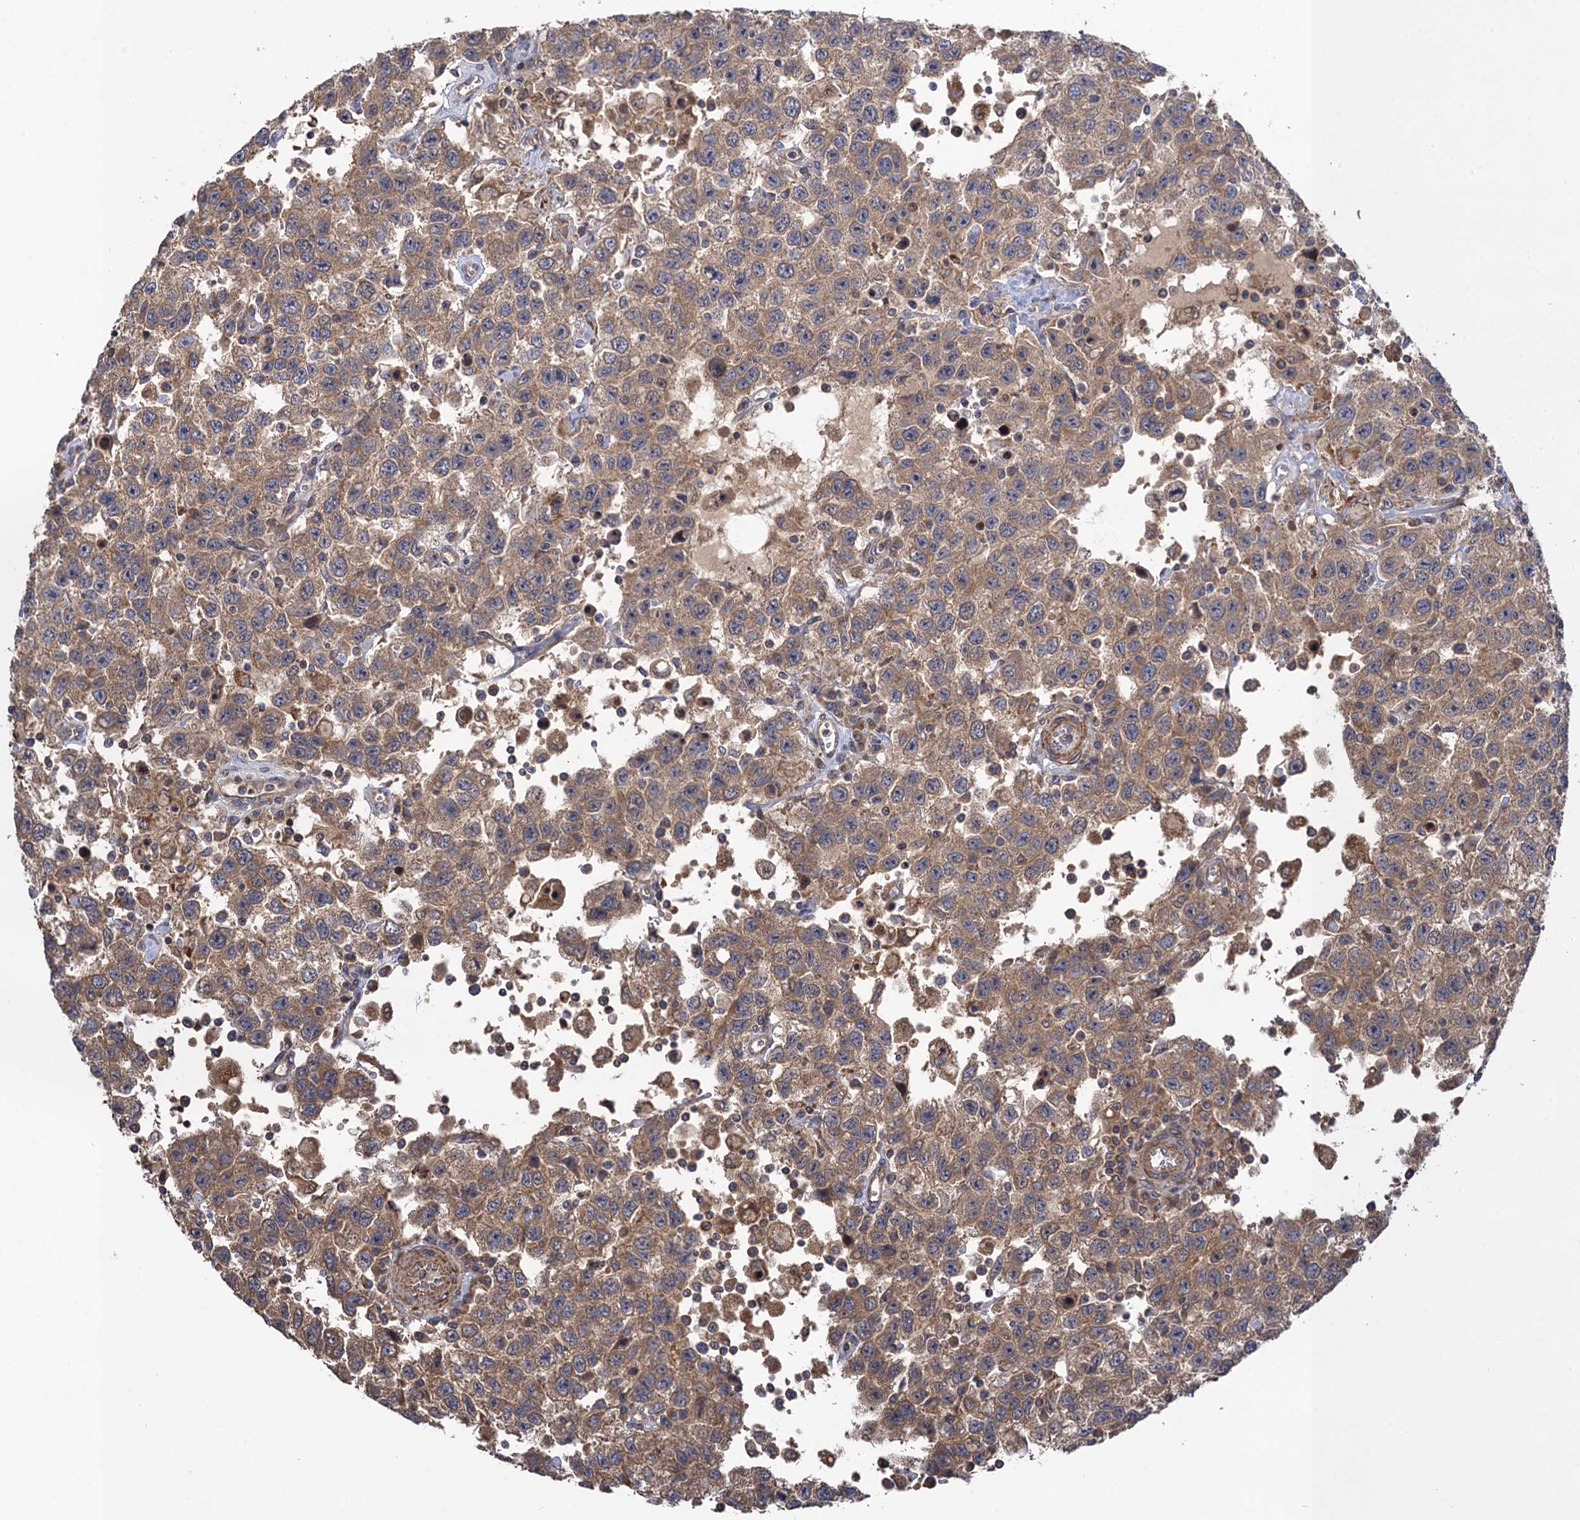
{"staining": {"intensity": "moderate", "quantity": ">75%", "location": "cytoplasmic/membranous"}, "tissue": "testis cancer", "cell_type": "Tumor cells", "image_type": "cancer", "snomed": [{"axis": "morphology", "description": "Seminoma, NOS"}, {"axis": "topography", "description": "Testis"}], "caption": "A brown stain shows moderate cytoplasmic/membranous staining of a protein in testis cancer tumor cells. The protein is stained brown, and the nuclei are stained in blue (DAB IHC with brightfield microscopy, high magnification).", "gene": "WDR88", "patient": {"sex": "male", "age": 41}}